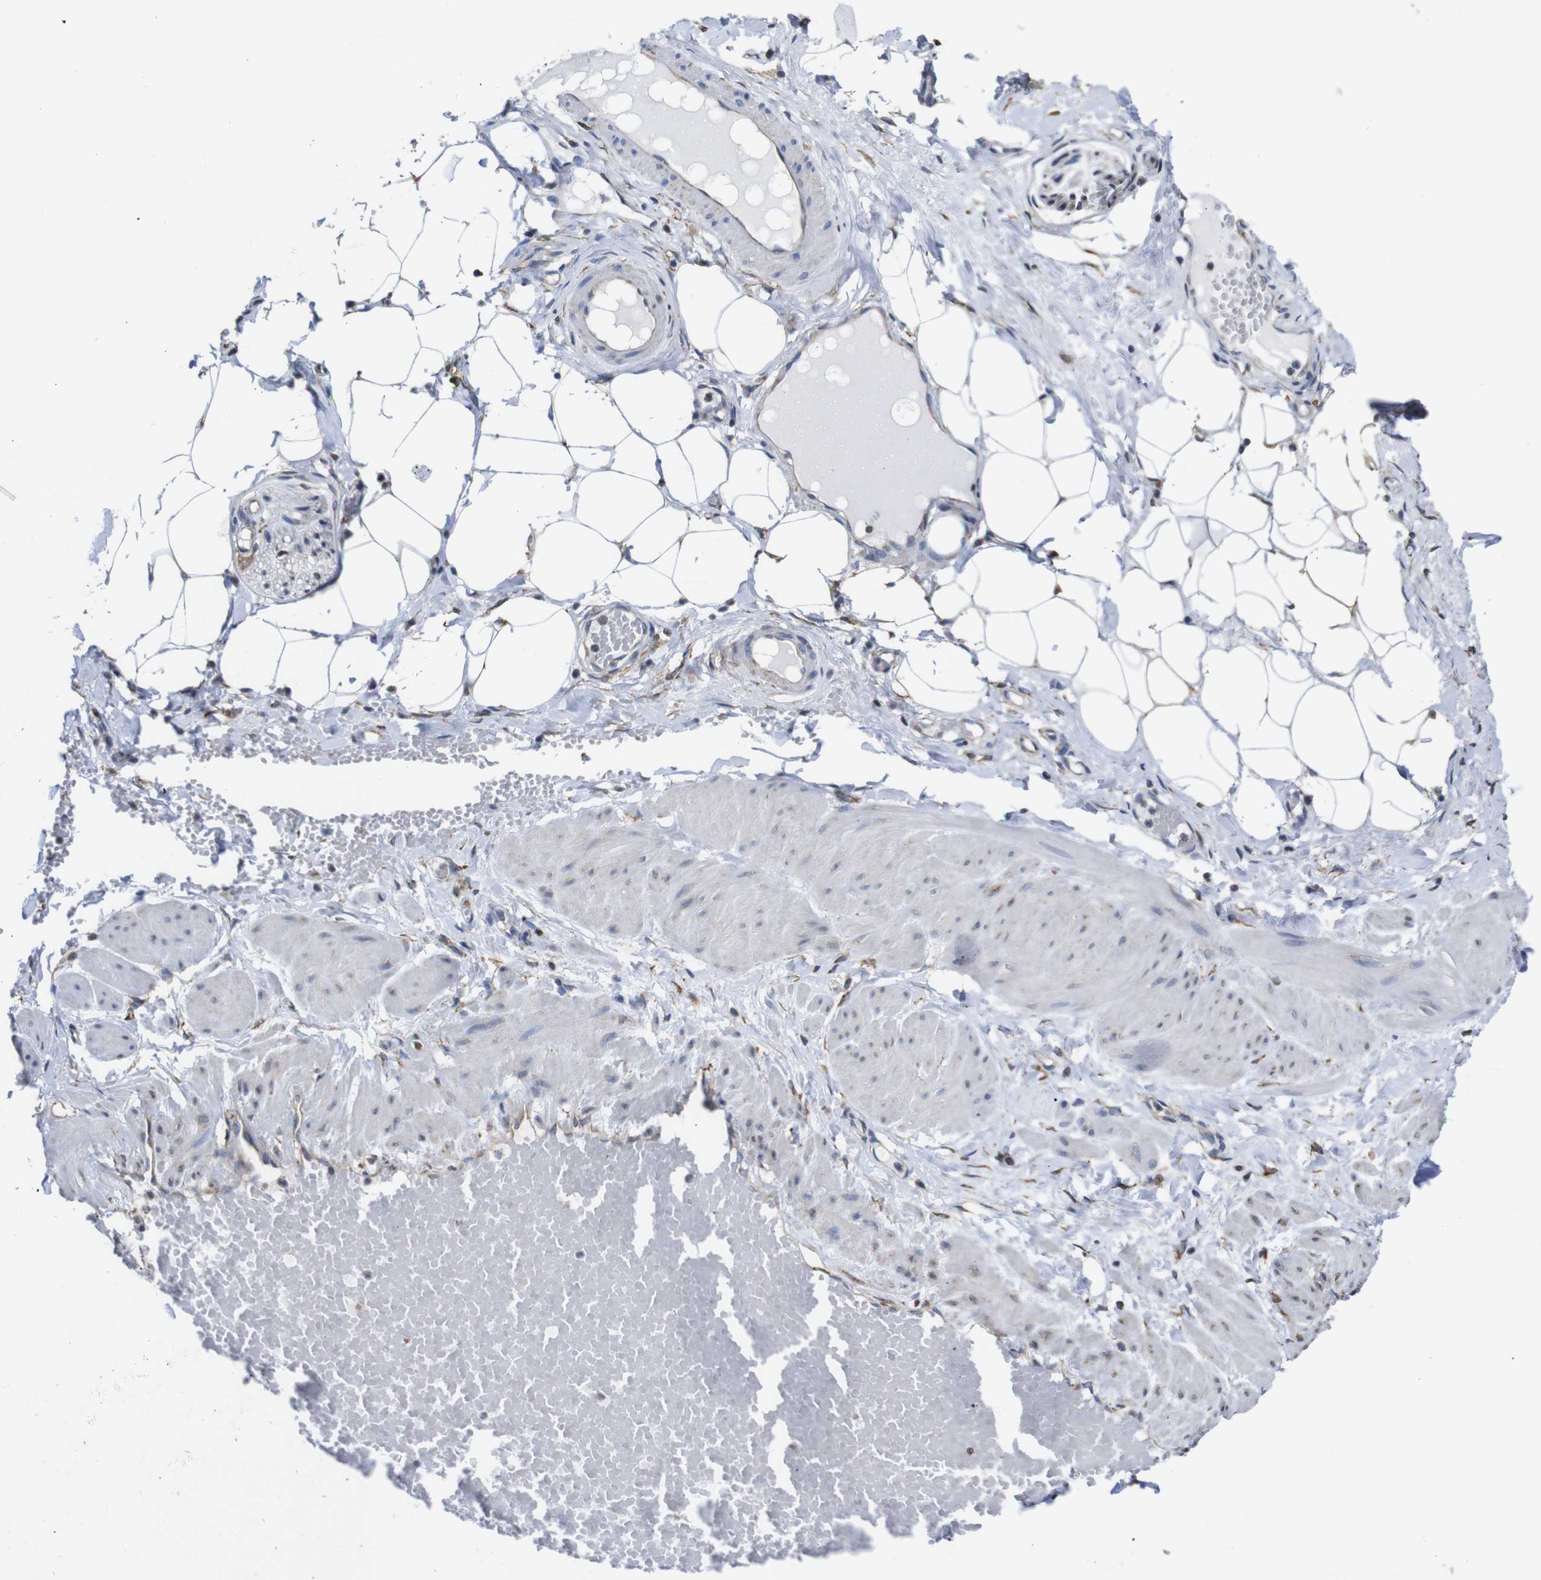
{"staining": {"intensity": "moderate", "quantity": ">75%", "location": "cytoplasmic/membranous"}, "tissue": "adipose tissue", "cell_type": "Adipocytes", "image_type": "normal", "snomed": [{"axis": "morphology", "description": "Normal tissue, NOS"}, {"axis": "topography", "description": "Soft tissue"}, {"axis": "topography", "description": "Vascular tissue"}], "caption": "High-power microscopy captured an immunohistochemistry micrograph of normal adipose tissue, revealing moderate cytoplasmic/membranous expression in approximately >75% of adipocytes. Nuclei are stained in blue.", "gene": "PPIB", "patient": {"sex": "female", "age": 35}}